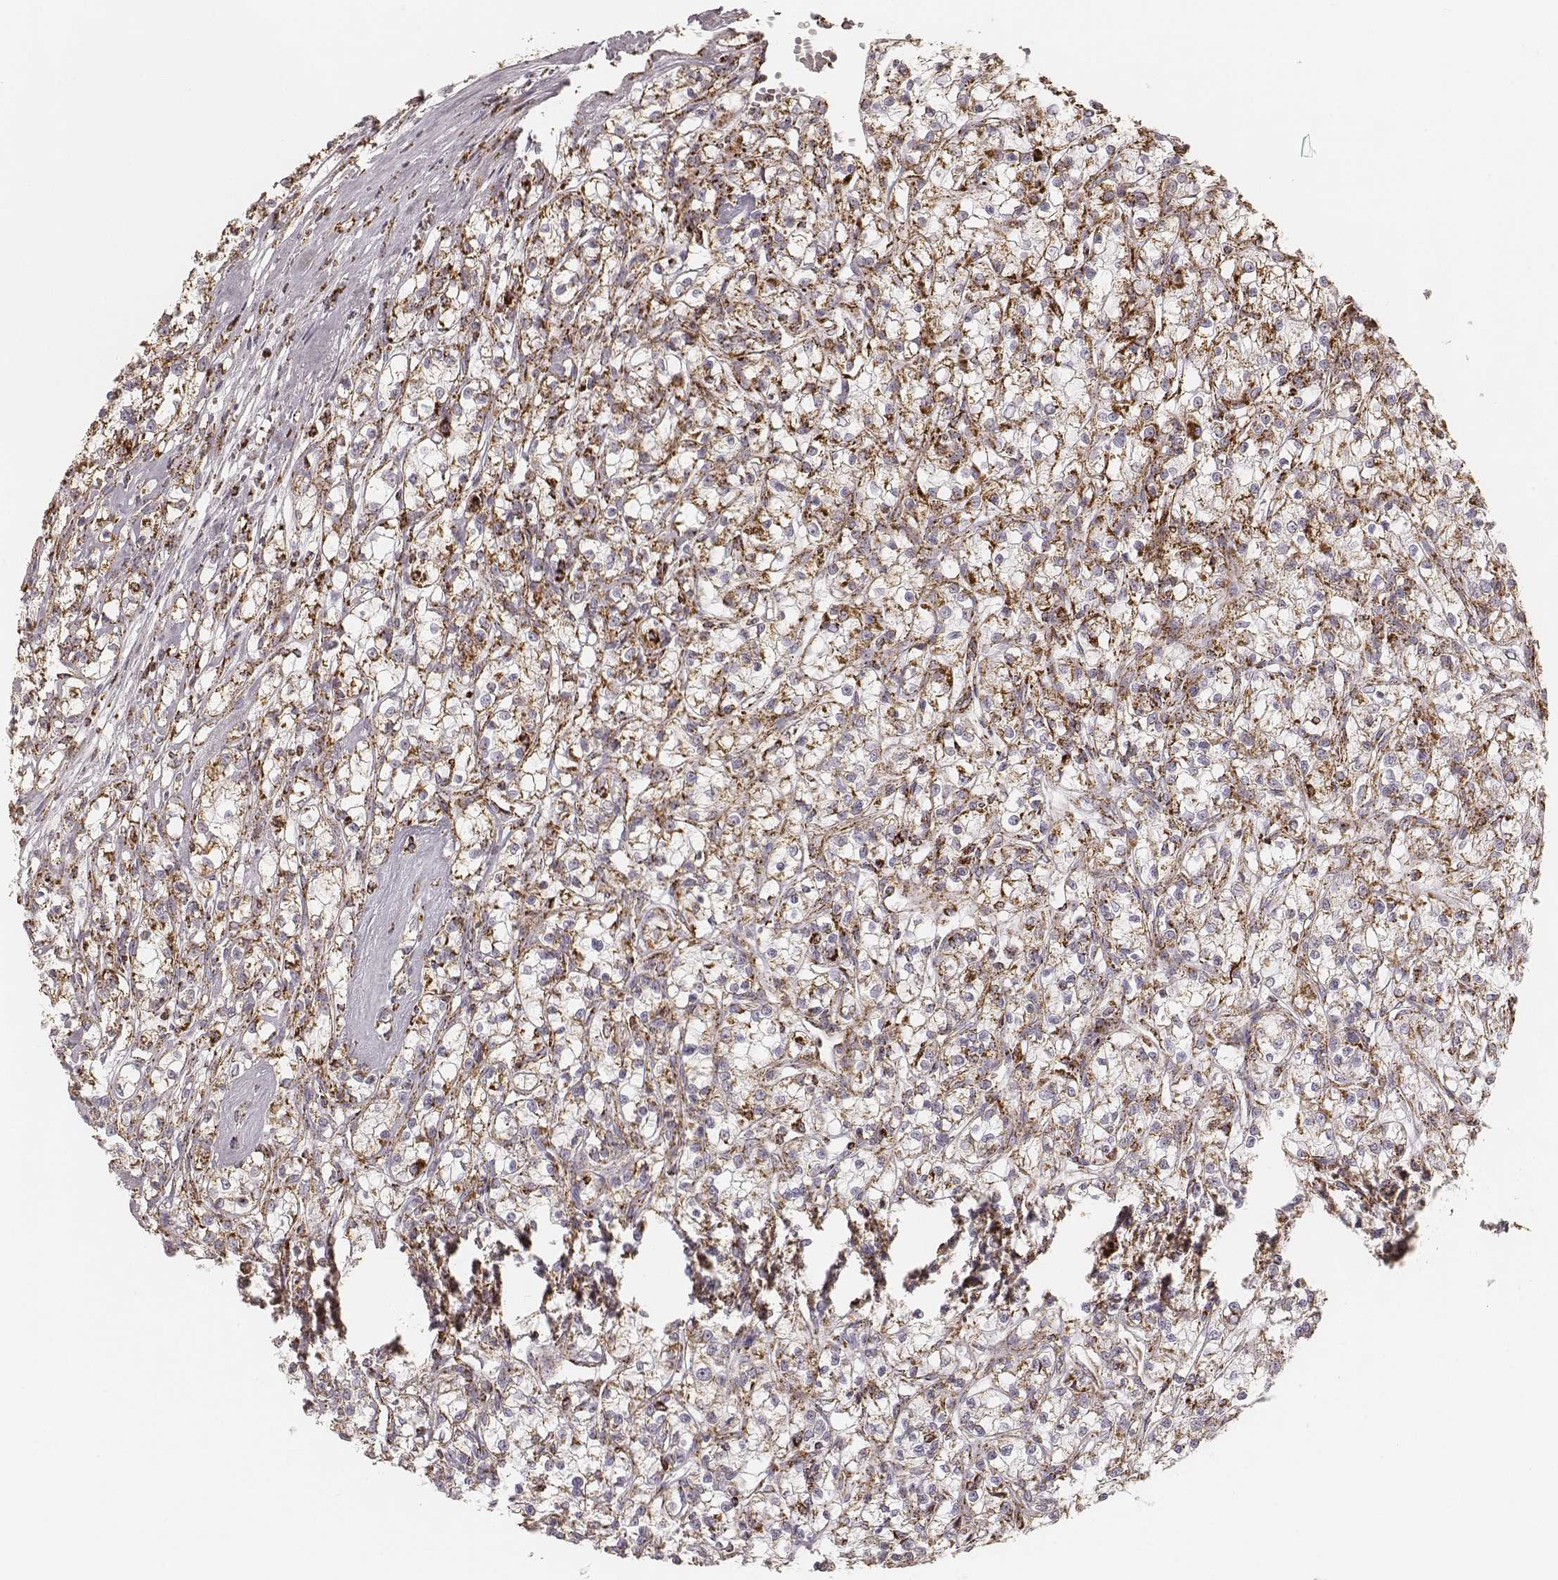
{"staining": {"intensity": "moderate", "quantity": ">75%", "location": "cytoplasmic/membranous"}, "tissue": "renal cancer", "cell_type": "Tumor cells", "image_type": "cancer", "snomed": [{"axis": "morphology", "description": "Adenocarcinoma, NOS"}, {"axis": "topography", "description": "Kidney"}], "caption": "Immunohistochemistry (IHC) (DAB) staining of renal adenocarcinoma reveals moderate cytoplasmic/membranous protein positivity in approximately >75% of tumor cells.", "gene": "CS", "patient": {"sex": "female", "age": 59}}